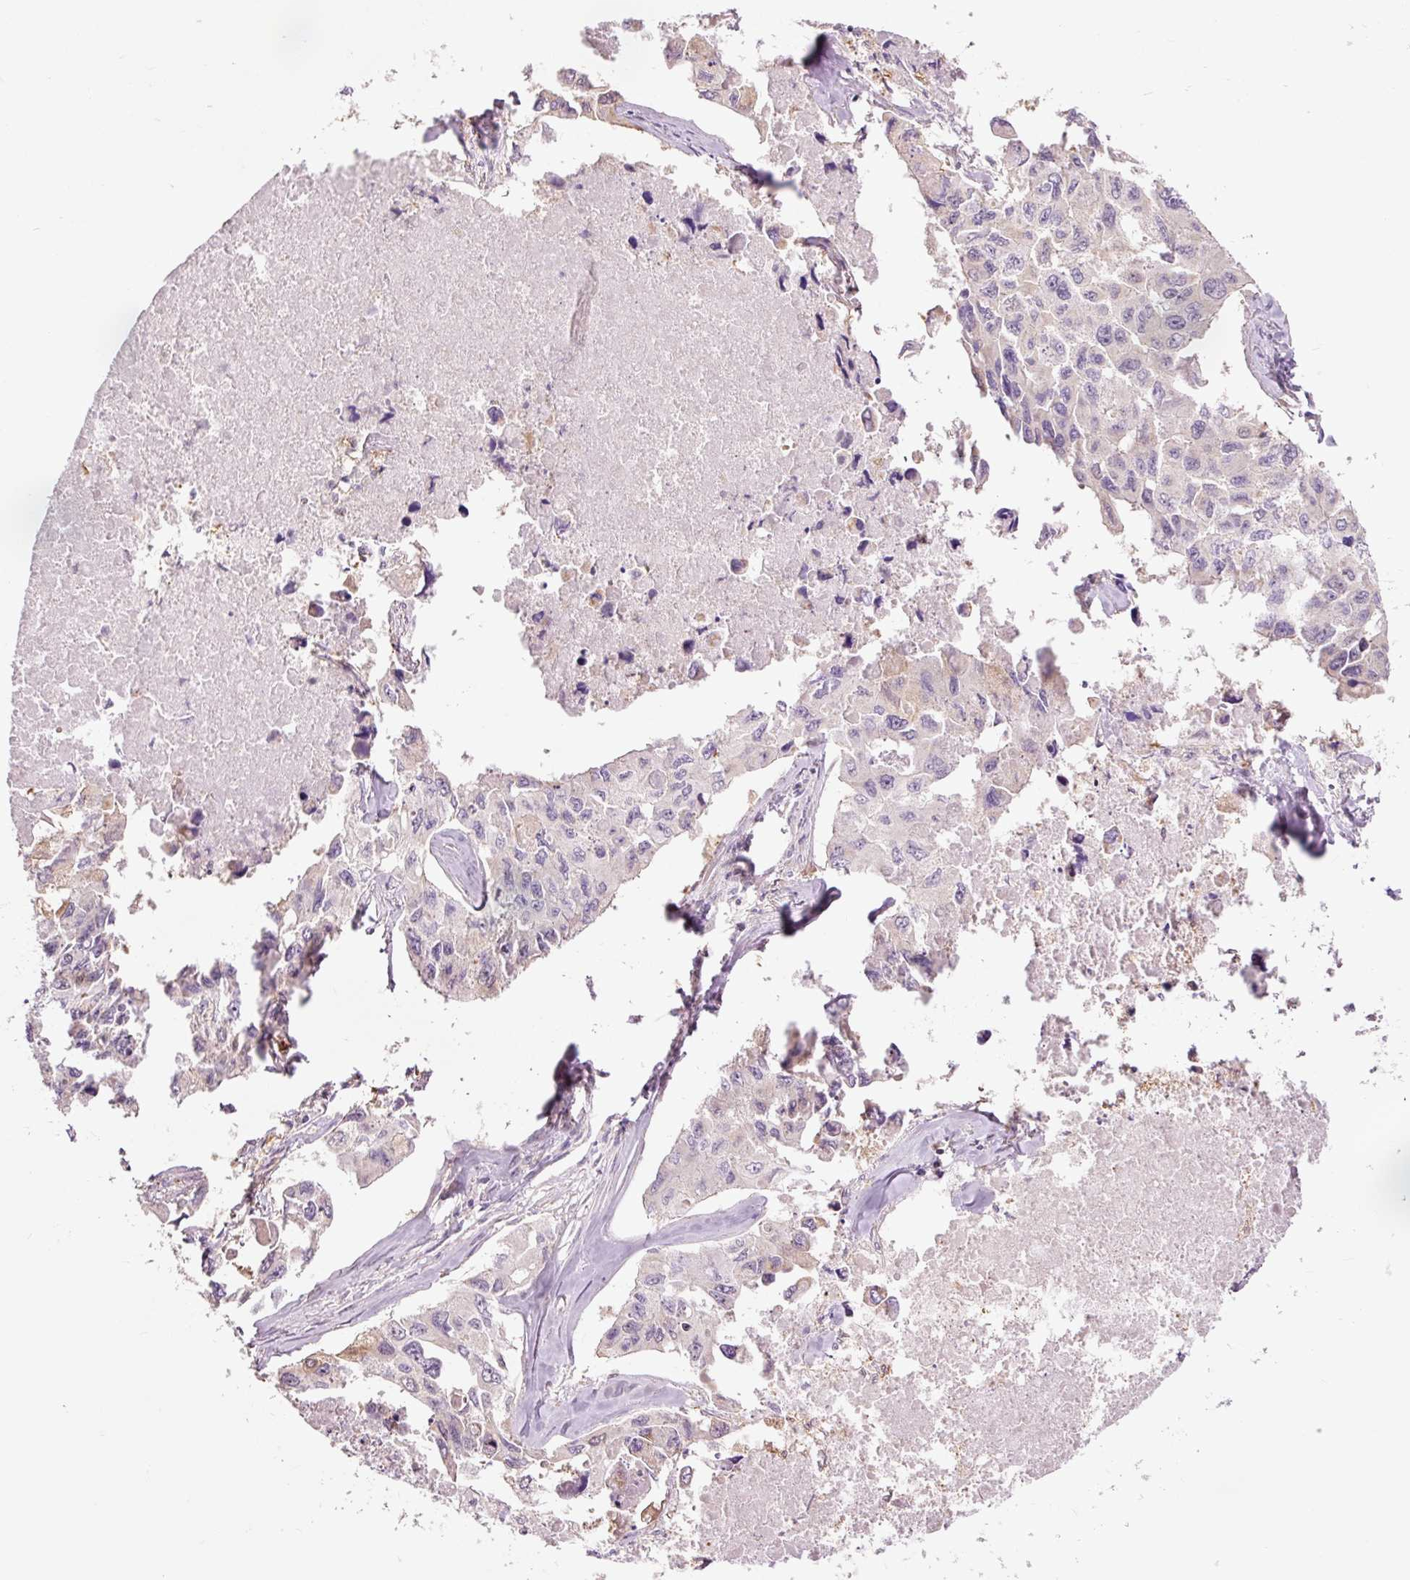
{"staining": {"intensity": "negative", "quantity": "none", "location": "none"}, "tissue": "lung cancer", "cell_type": "Tumor cells", "image_type": "cancer", "snomed": [{"axis": "morphology", "description": "Adenocarcinoma, NOS"}, {"axis": "topography", "description": "Lung"}], "caption": "IHC image of lung adenocarcinoma stained for a protein (brown), which displays no expression in tumor cells. (DAB (3,3'-diaminobenzidine) immunohistochemistry (IHC) visualized using brightfield microscopy, high magnification).", "gene": "PRDX5", "patient": {"sex": "male", "age": 64}}